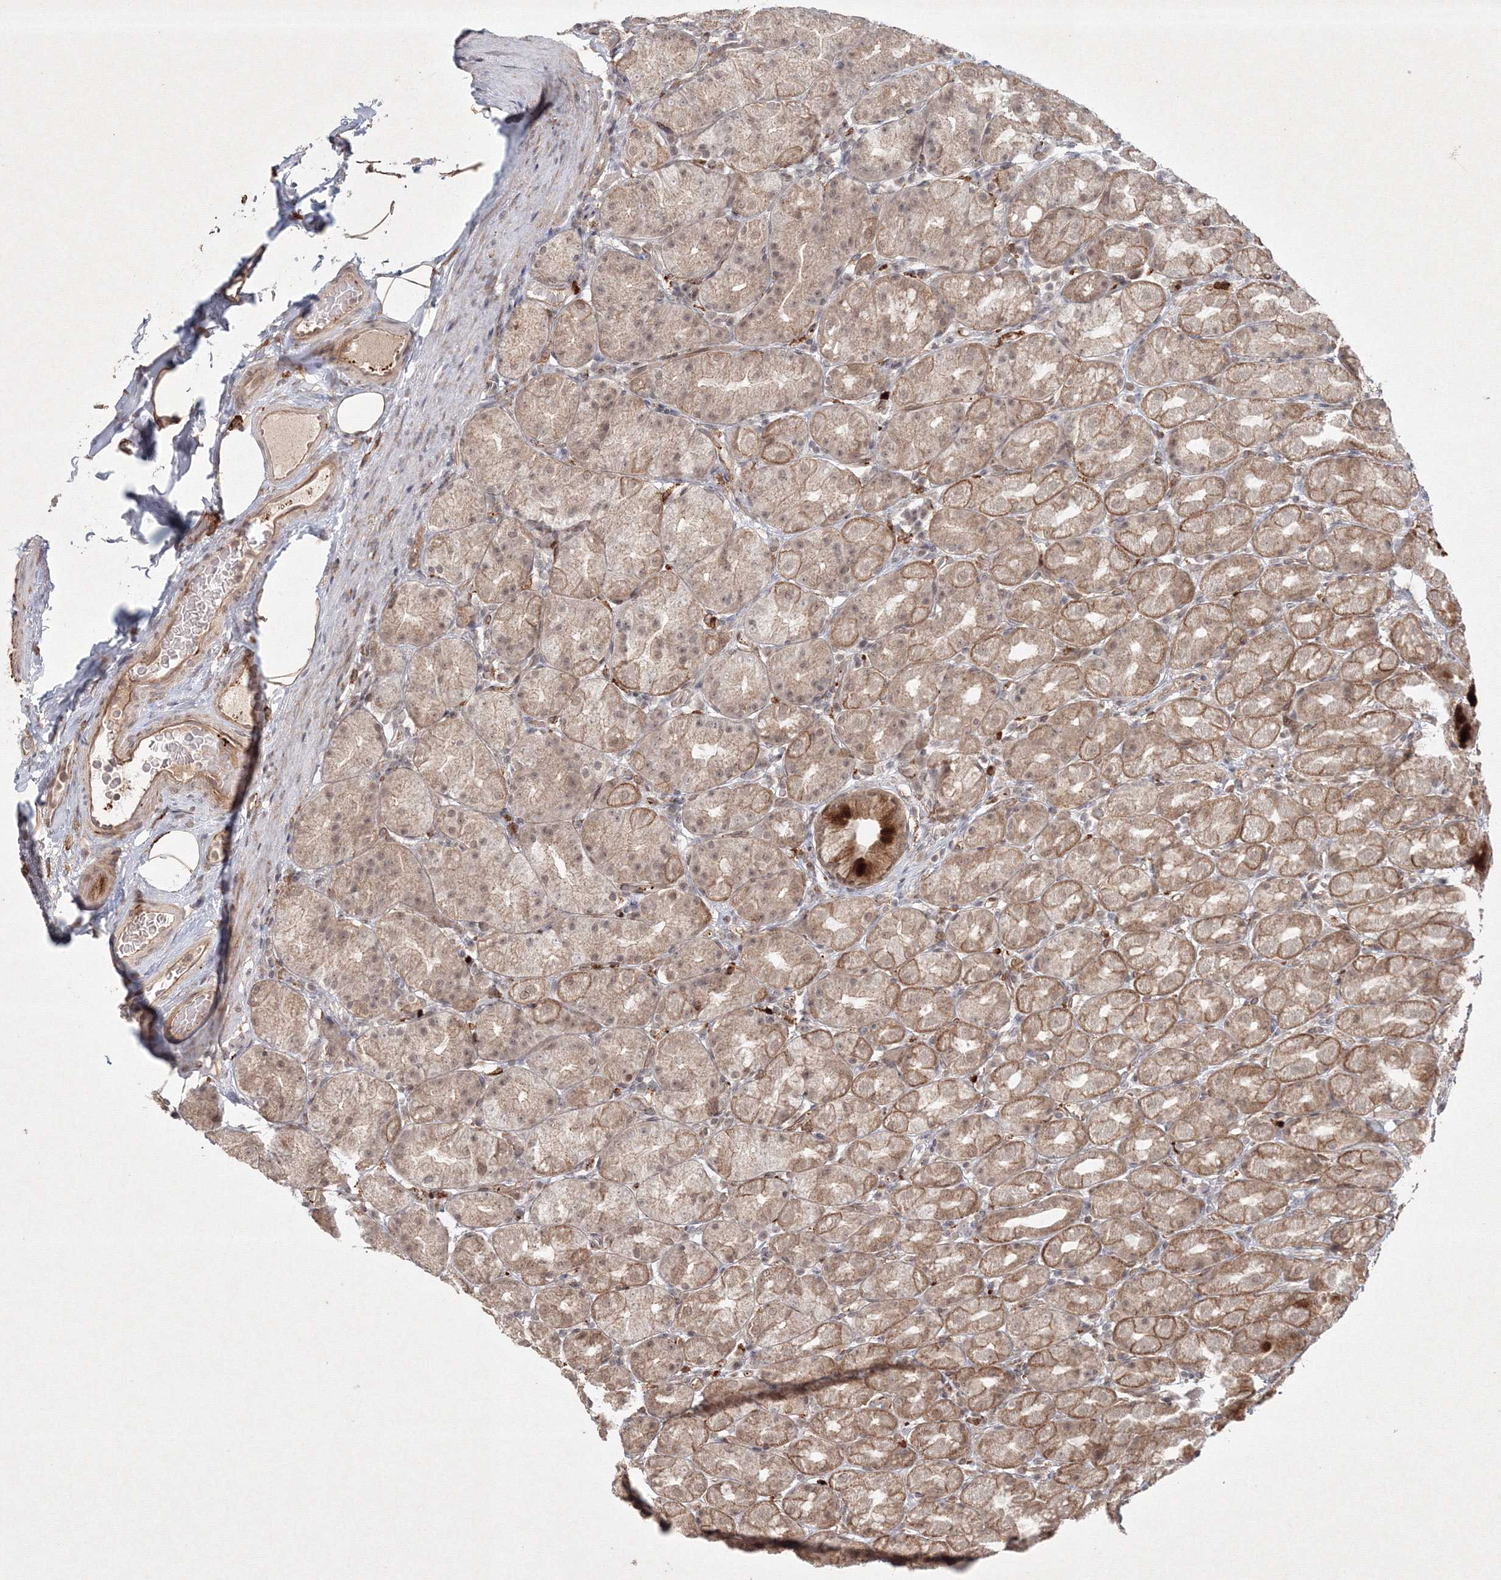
{"staining": {"intensity": "moderate", "quantity": ">75%", "location": "cytoplasmic/membranous,nuclear"}, "tissue": "stomach", "cell_type": "Glandular cells", "image_type": "normal", "snomed": [{"axis": "morphology", "description": "Normal tissue, NOS"}, {"axis": "topography", "description": "Stomach, upper"}], "caption": "Immunohistochemical staining of benign human stomach reveals medium levels of moderate cytoplasmic/membranous,nuclear expression in about >75% of glandular cells.", "gene": "KIF20A", "patient": {"sex": "male", "age": 68}}